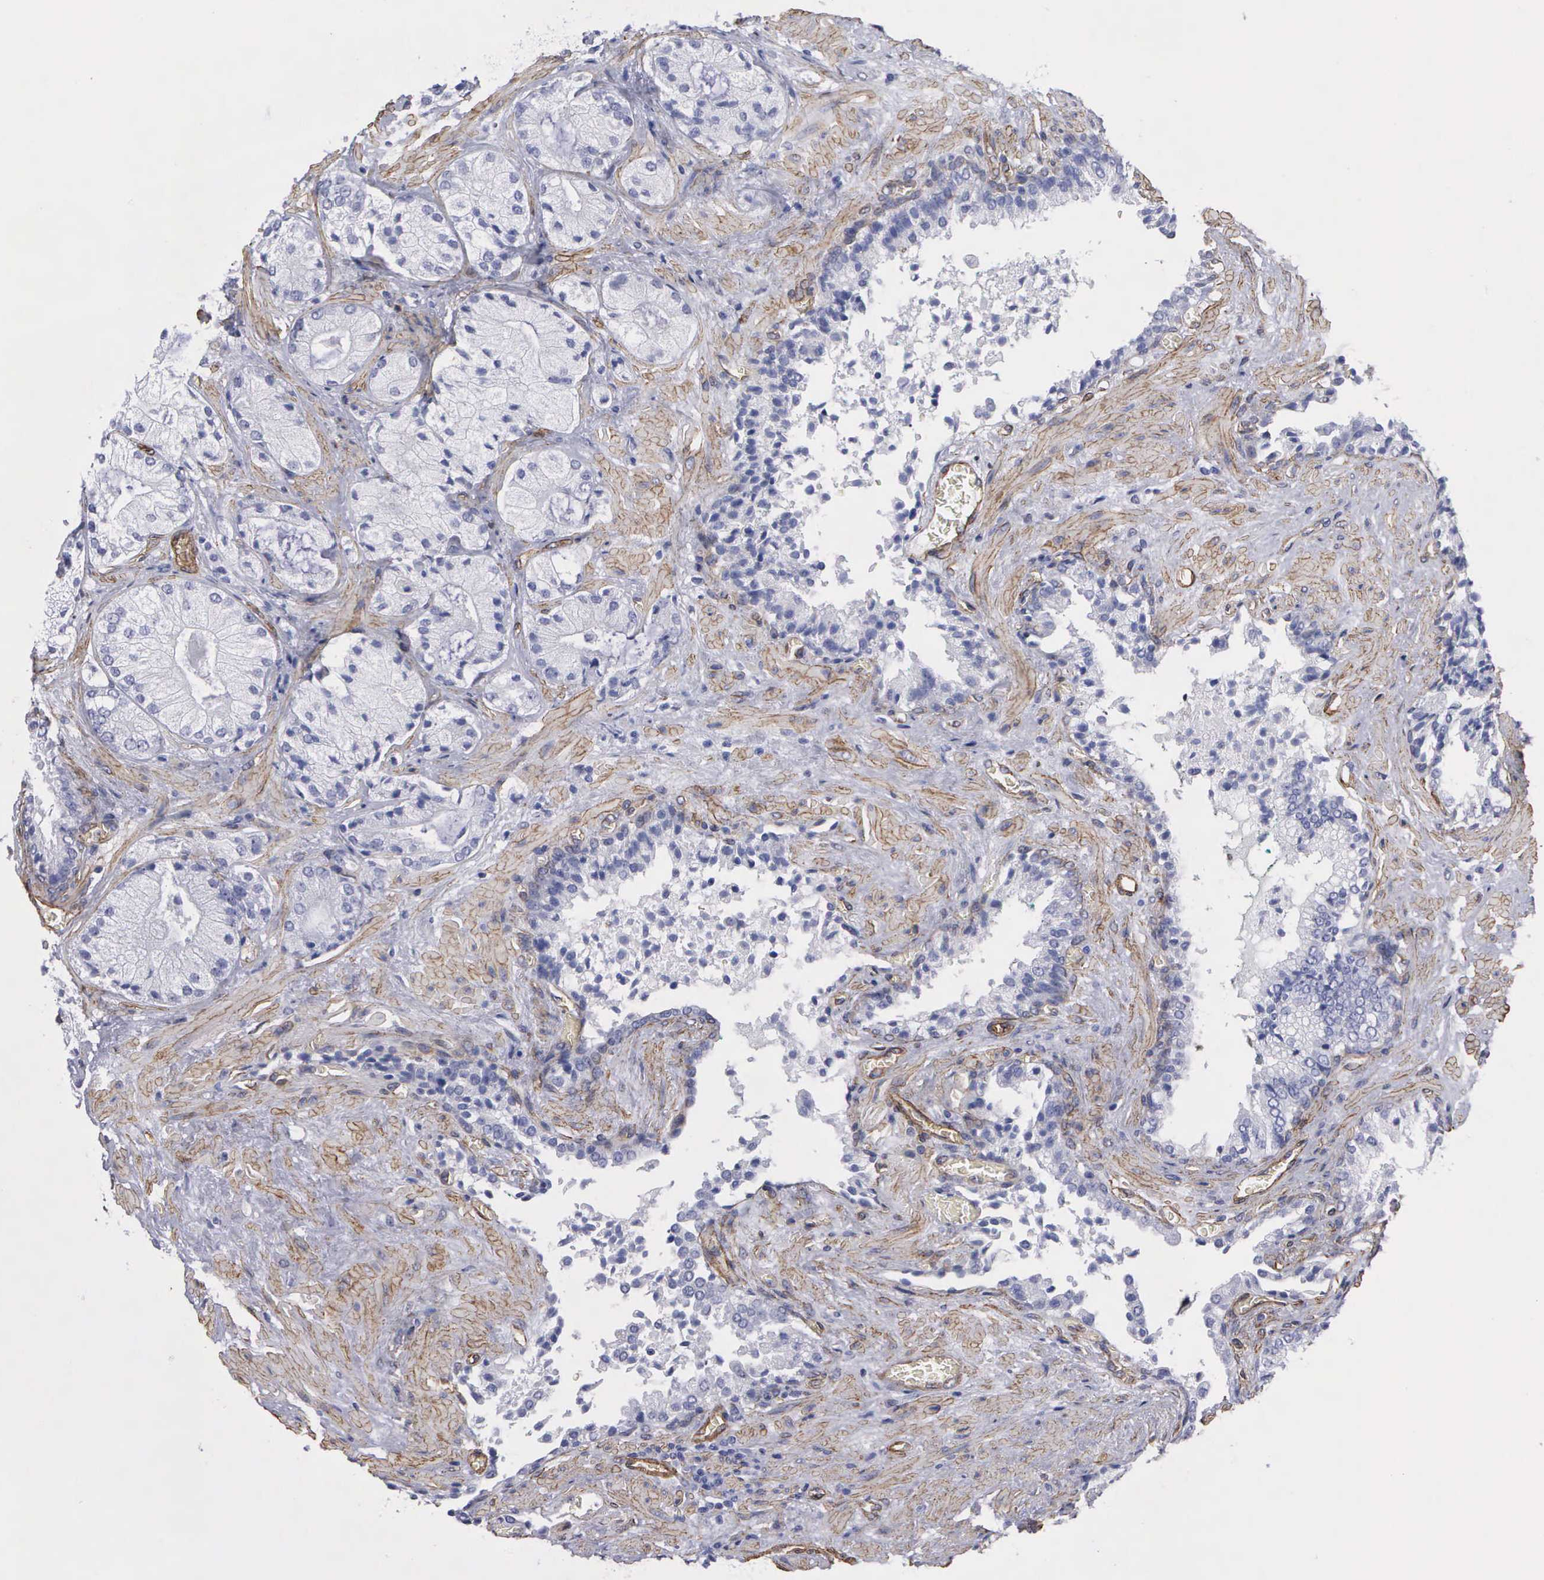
{"staining": {"intensity": "negative", "quantity": "none", "location": "none"}, "tissue": "prostate cancer", "cell_type": "Tumor cells", "image_type": "cancer", "snomed": [{"axis": "morphology", "description": "Adenocarcinoma, Medium grade"}, {"axis": "topography", "description": "Prostate"}], "caption": "Micrograph shows no protein positivity in tumor cells of prostate adenocarcinoma (medium-grade) tissue.", "gene": "MAGEB10", "patient": {"sex": "male", "age": 70}}